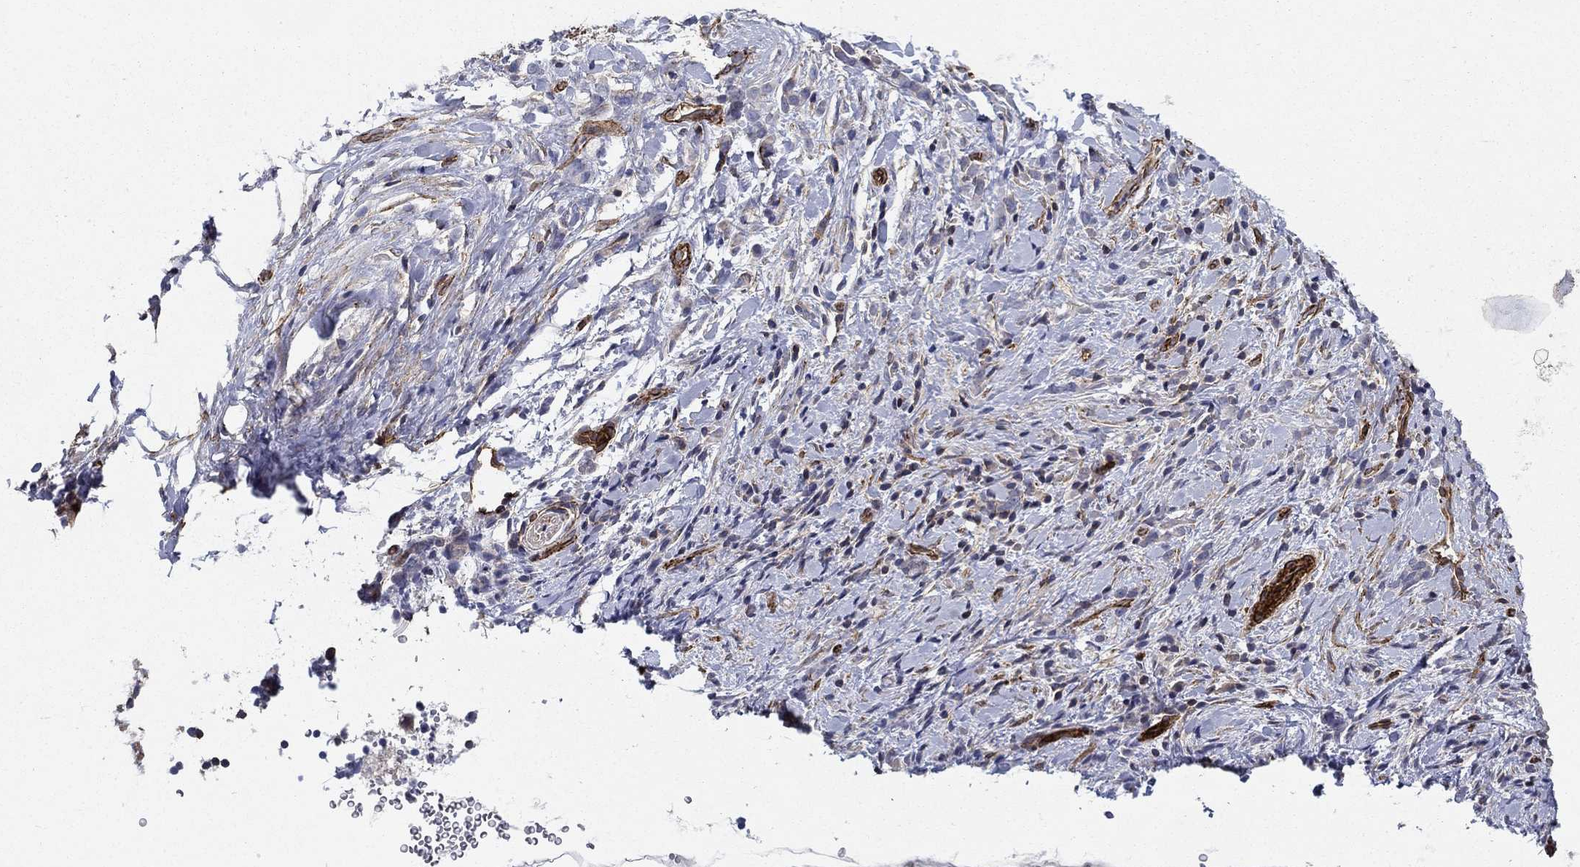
{"staining": {"intensity": "negative", "quantity": "none", "location": "none"}, "tissue": "stomach cancer", "cell_type": "Tumor cells", "image_type": "cancer", "snomed": [{"axis": "morphology", "description": "Adenocarcinoma, NOS"}, {"axis": "topography", "description": "Stomach"}], "caption": "The IHC micrograph has no significant expression in tumor cells of adenocarcinoma (stomach) tissue. (DAB (3,3'-diaminobenzidine) immunohistochemistry (IHC) visualized using brightfield microscopy, high magnification).", "gene": "SYNC", "patient": {"sex": "female", "age": 57}}